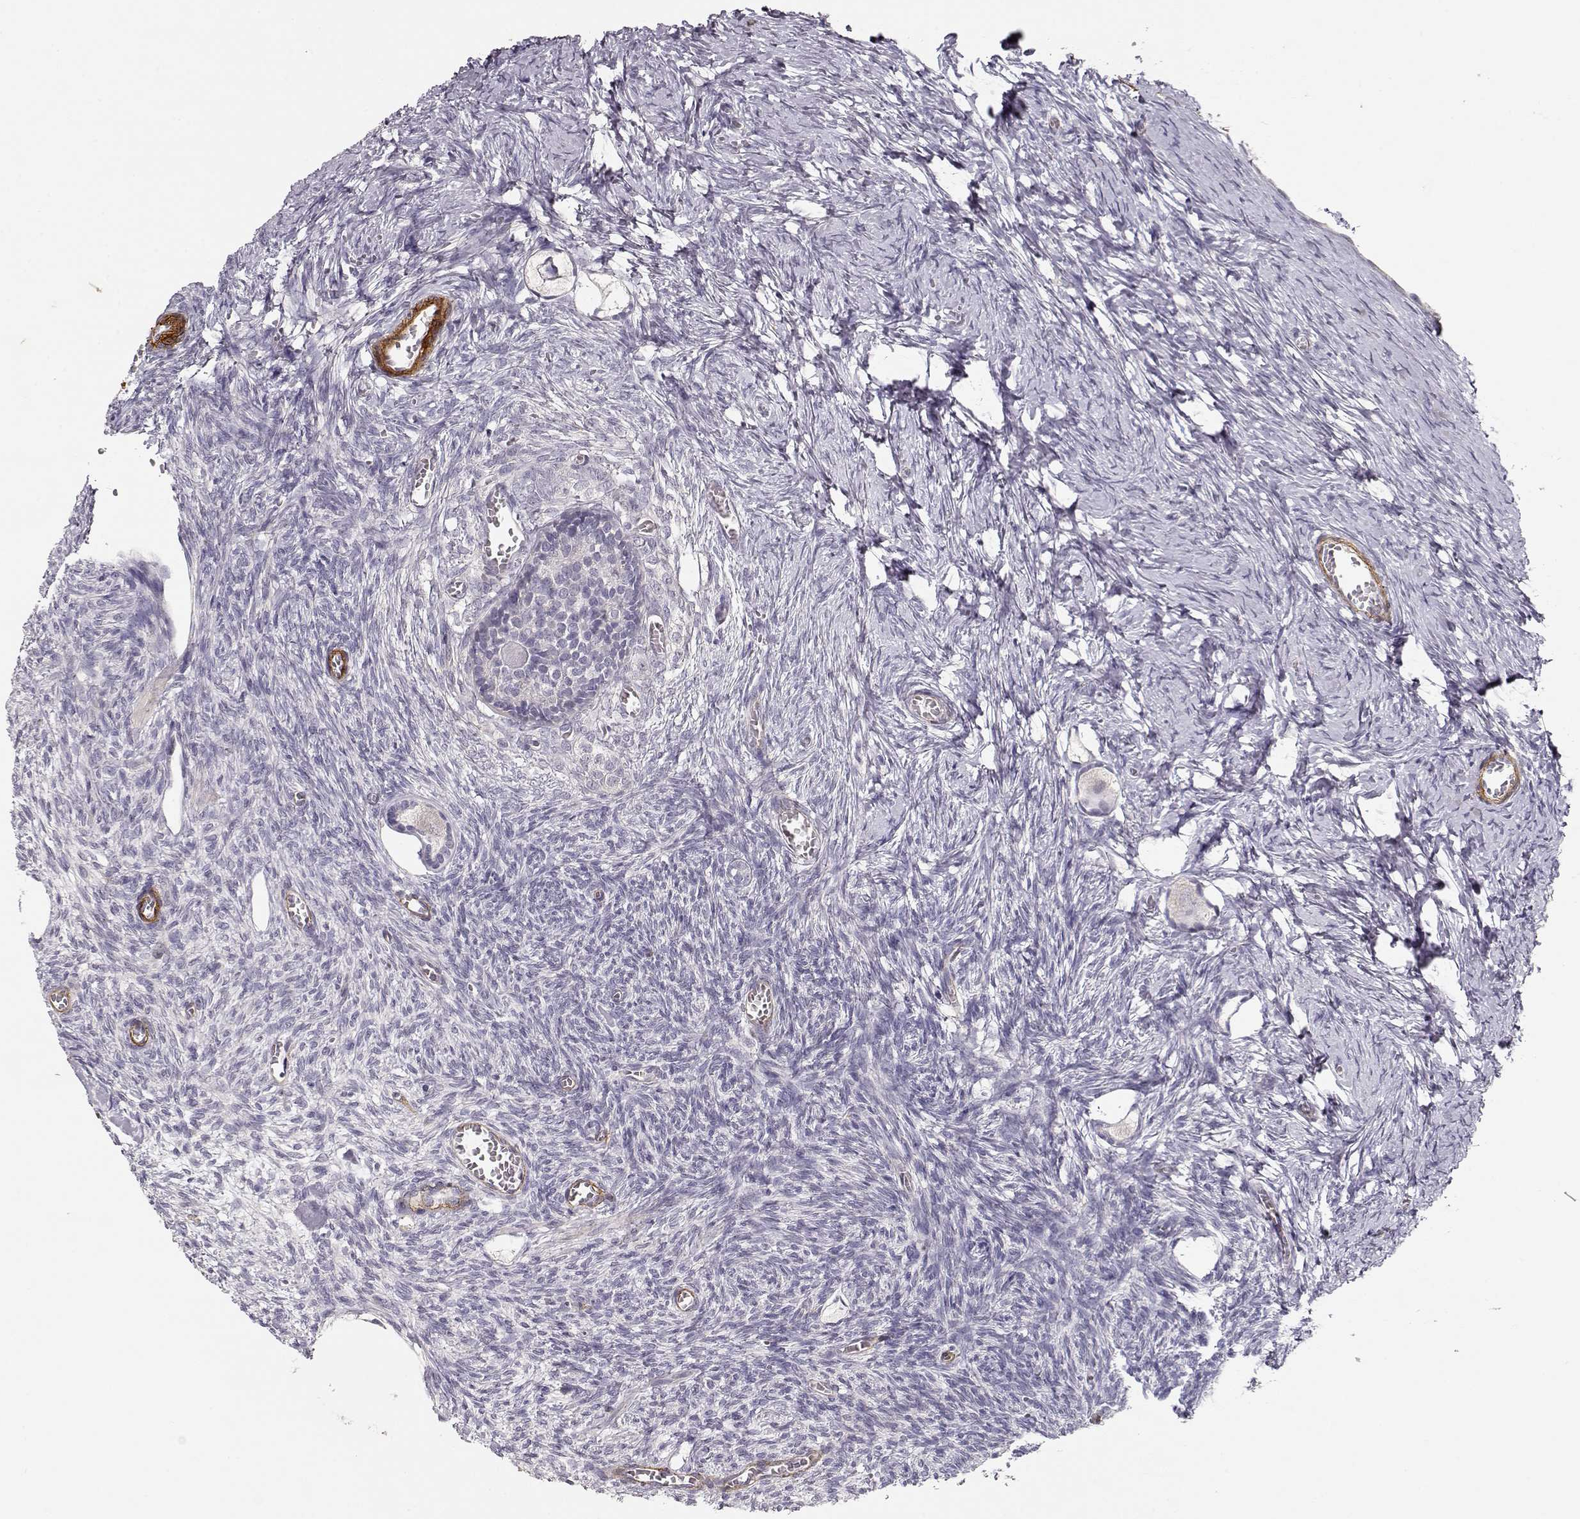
{"staining": {"intensity": "negative", "quantity": "none", "location": "none"}, "tissue": "ovary", "cell_type": "Follicle cells", "image_type": "normal", "snomed": [{"axis": "morphology", "description": "Normal tissue, NOS"}, {"axis": "topography", "description": "Ovary"}], "caption": "DAB (3,3'-diaminobenzidine) immunohistochemical staining of benign human ovary reveals no significant staining in follicle cells.", "gene": "LAMA5", "patient": {"sex": "female", "age": 27}}